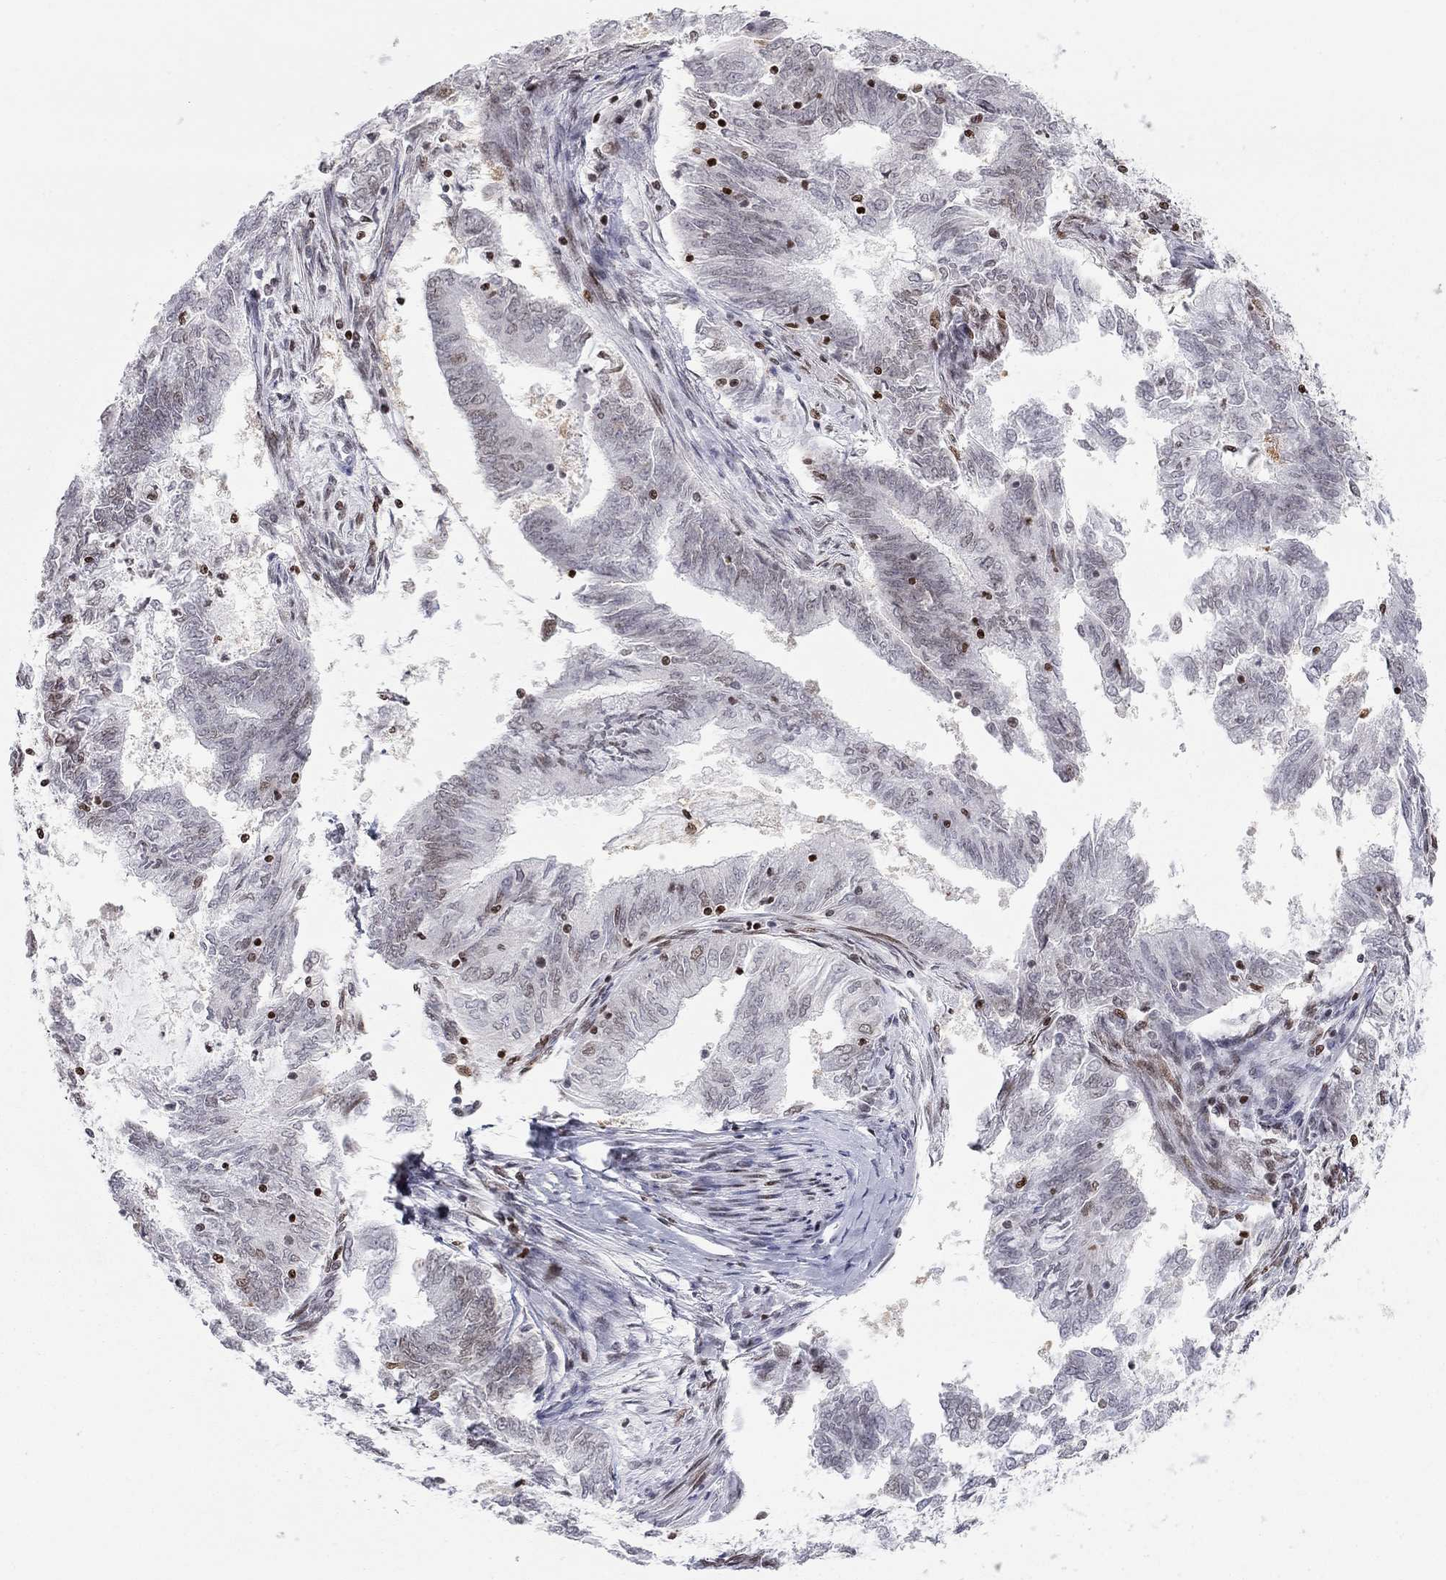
{"staining": {"intensity": "weak", "quantity": "<25%", "location": "nuclear"}, "tissue": "endometrial cancer", "cell_type": "Tumor cells", "image_type": "cancer", "snomed": [{"axis": "morphology", "description": "Adenocarcinoma, NOS"}, {"axis": "topography", "description": "Endometrium"}], "caption": "This is a image of IHC staining of adenocarcinoma (endometrial), which shows no staining in tumor cells.", "gene": "H2AX", "patient": {"sex": "female", "age": 62}}